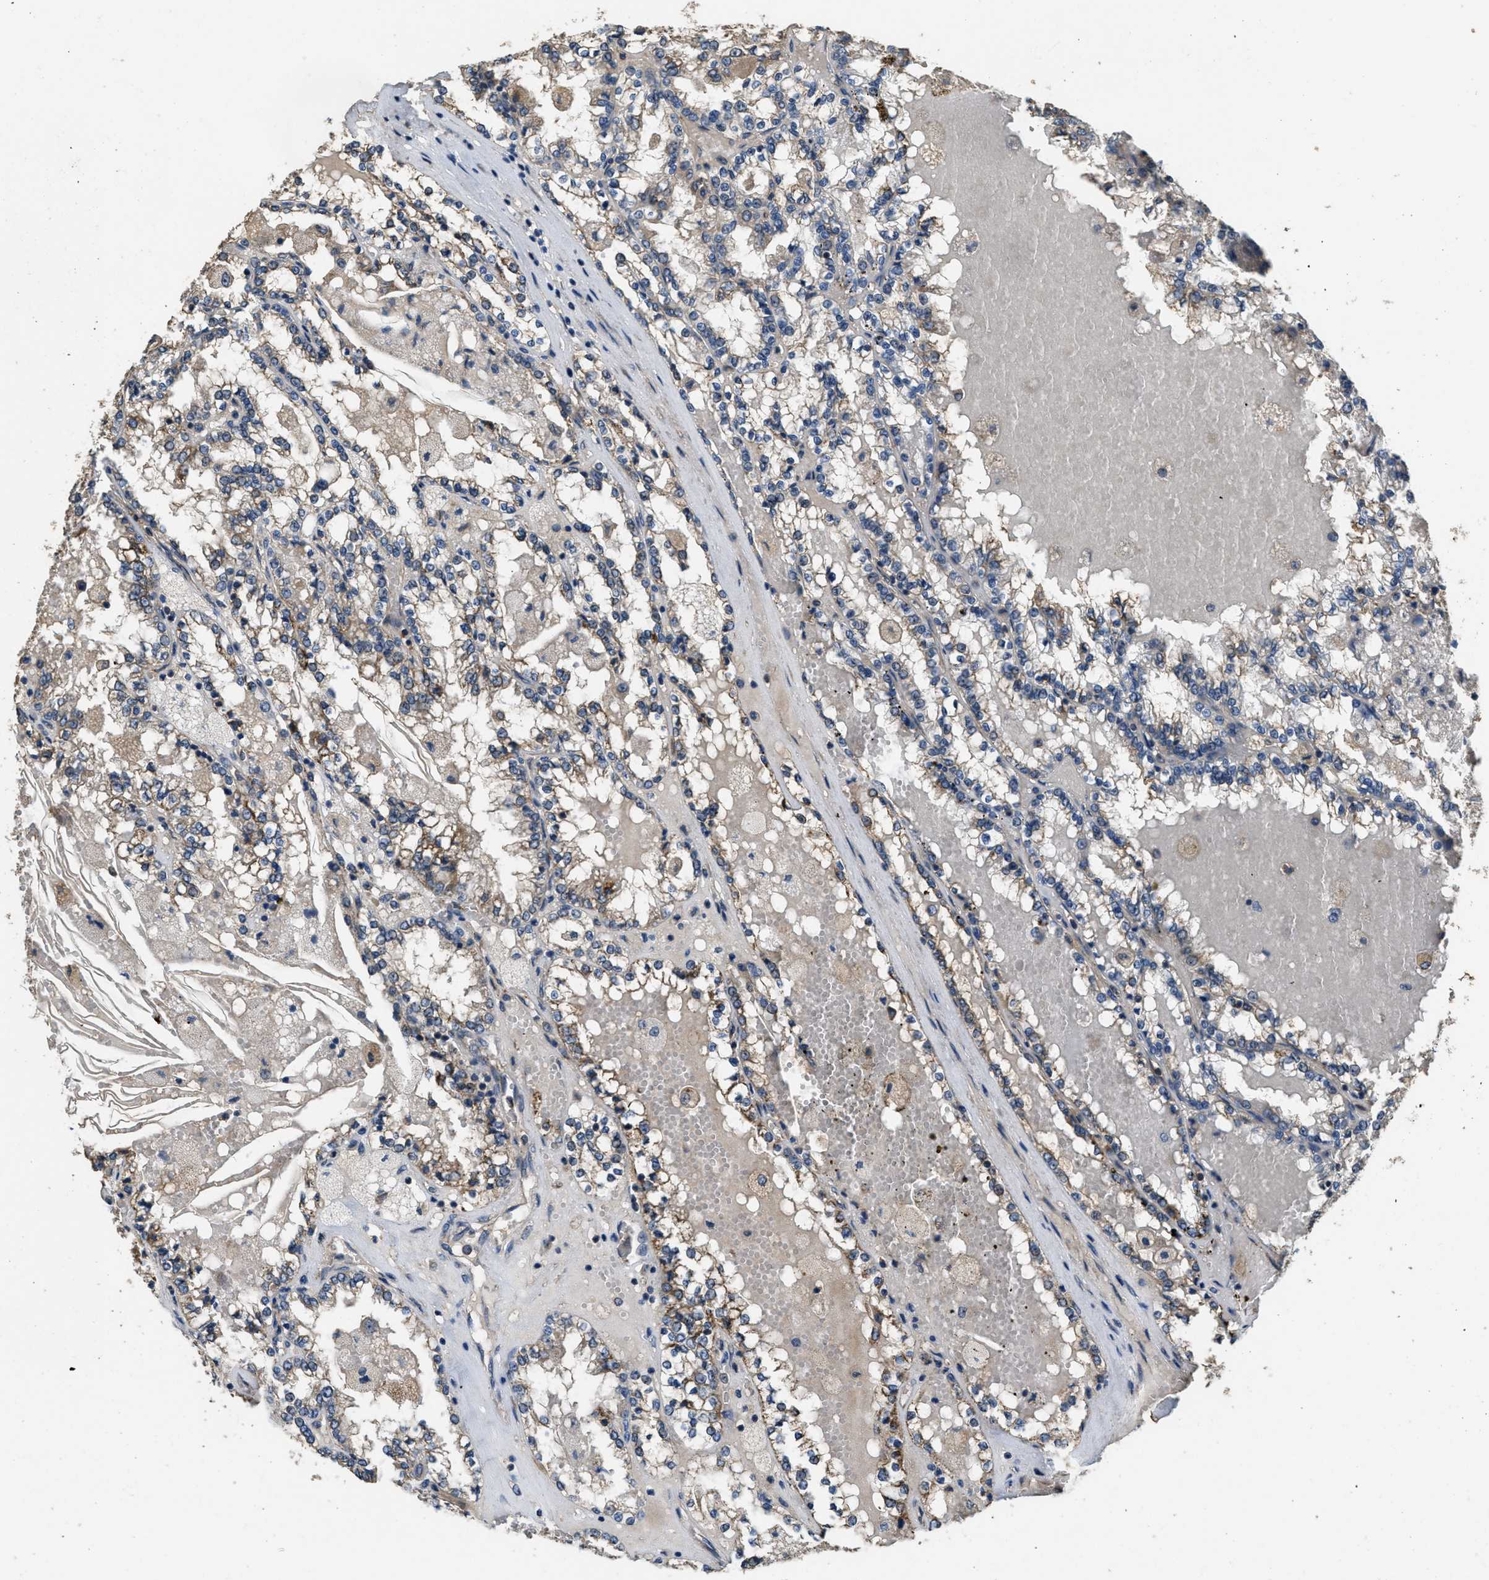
{"staining": {"intensity": "moderate", "quantity": "25%-75%", "location": "cytoplasmic/membranous"}, "tissue": "renal cancer", "cell_type": "Tumor cells", "image_type": "cancer", "snomed": [{"axis": "morphology", "description": "Adenocarcinoma, NOS"}, {"axis": "topography", "description": "Kidney"}], "caption": "Immunohistochemistry photomicrograph of human renal cancer (adenocarcinoma) stained for a protein (brown), which shows medium levels of moderate cytoplasmic/membranous expression in approximately 25%-75% of tumor cells.", "gene": "THBS2", "patient": {"sex": "female", "age": 56}}